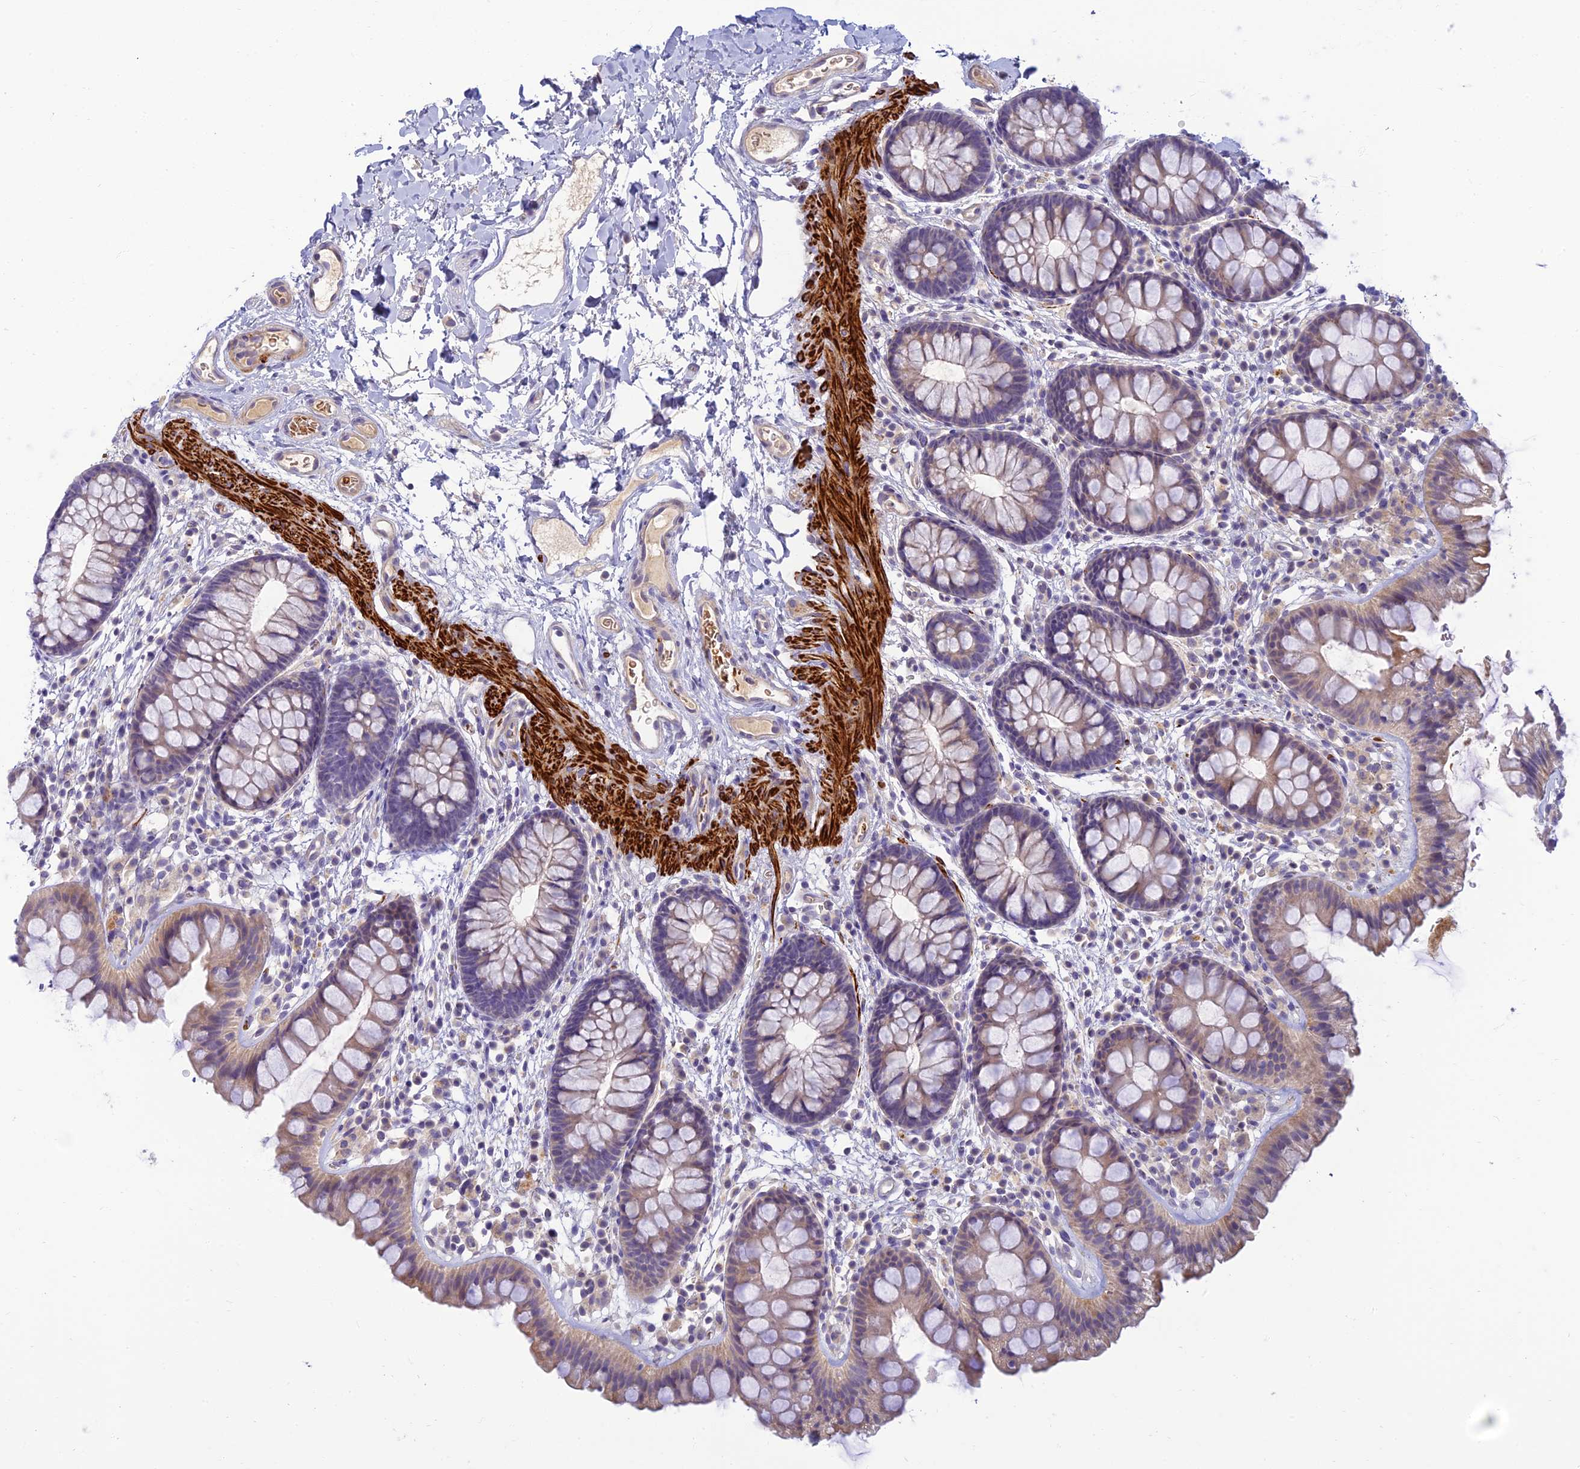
{"staining": {"intensity": "negative", "quantity": "none", "location": "none"}, "tissue": "colon", "cell_type": "Endothelial cells", "image_type": "normal", "snomed": [{"axis": "morphology", "description": "Normal tissue, NOS"}, {"axis": "topography", "description": "Colon"}], "caption": "This is a image of immunohistochemistry (IHC) staining of unremarkable colon, which shows no positivity in endothelial cells. Brightfield microscopy of immunohistochemistry stained with DAB (3,3'-diaminobenzidine) (brown) and hematoxylin (blue), captured at high magnification.", "gene": "CLIP4", "patient": {"sex": "female", "age": 62}}